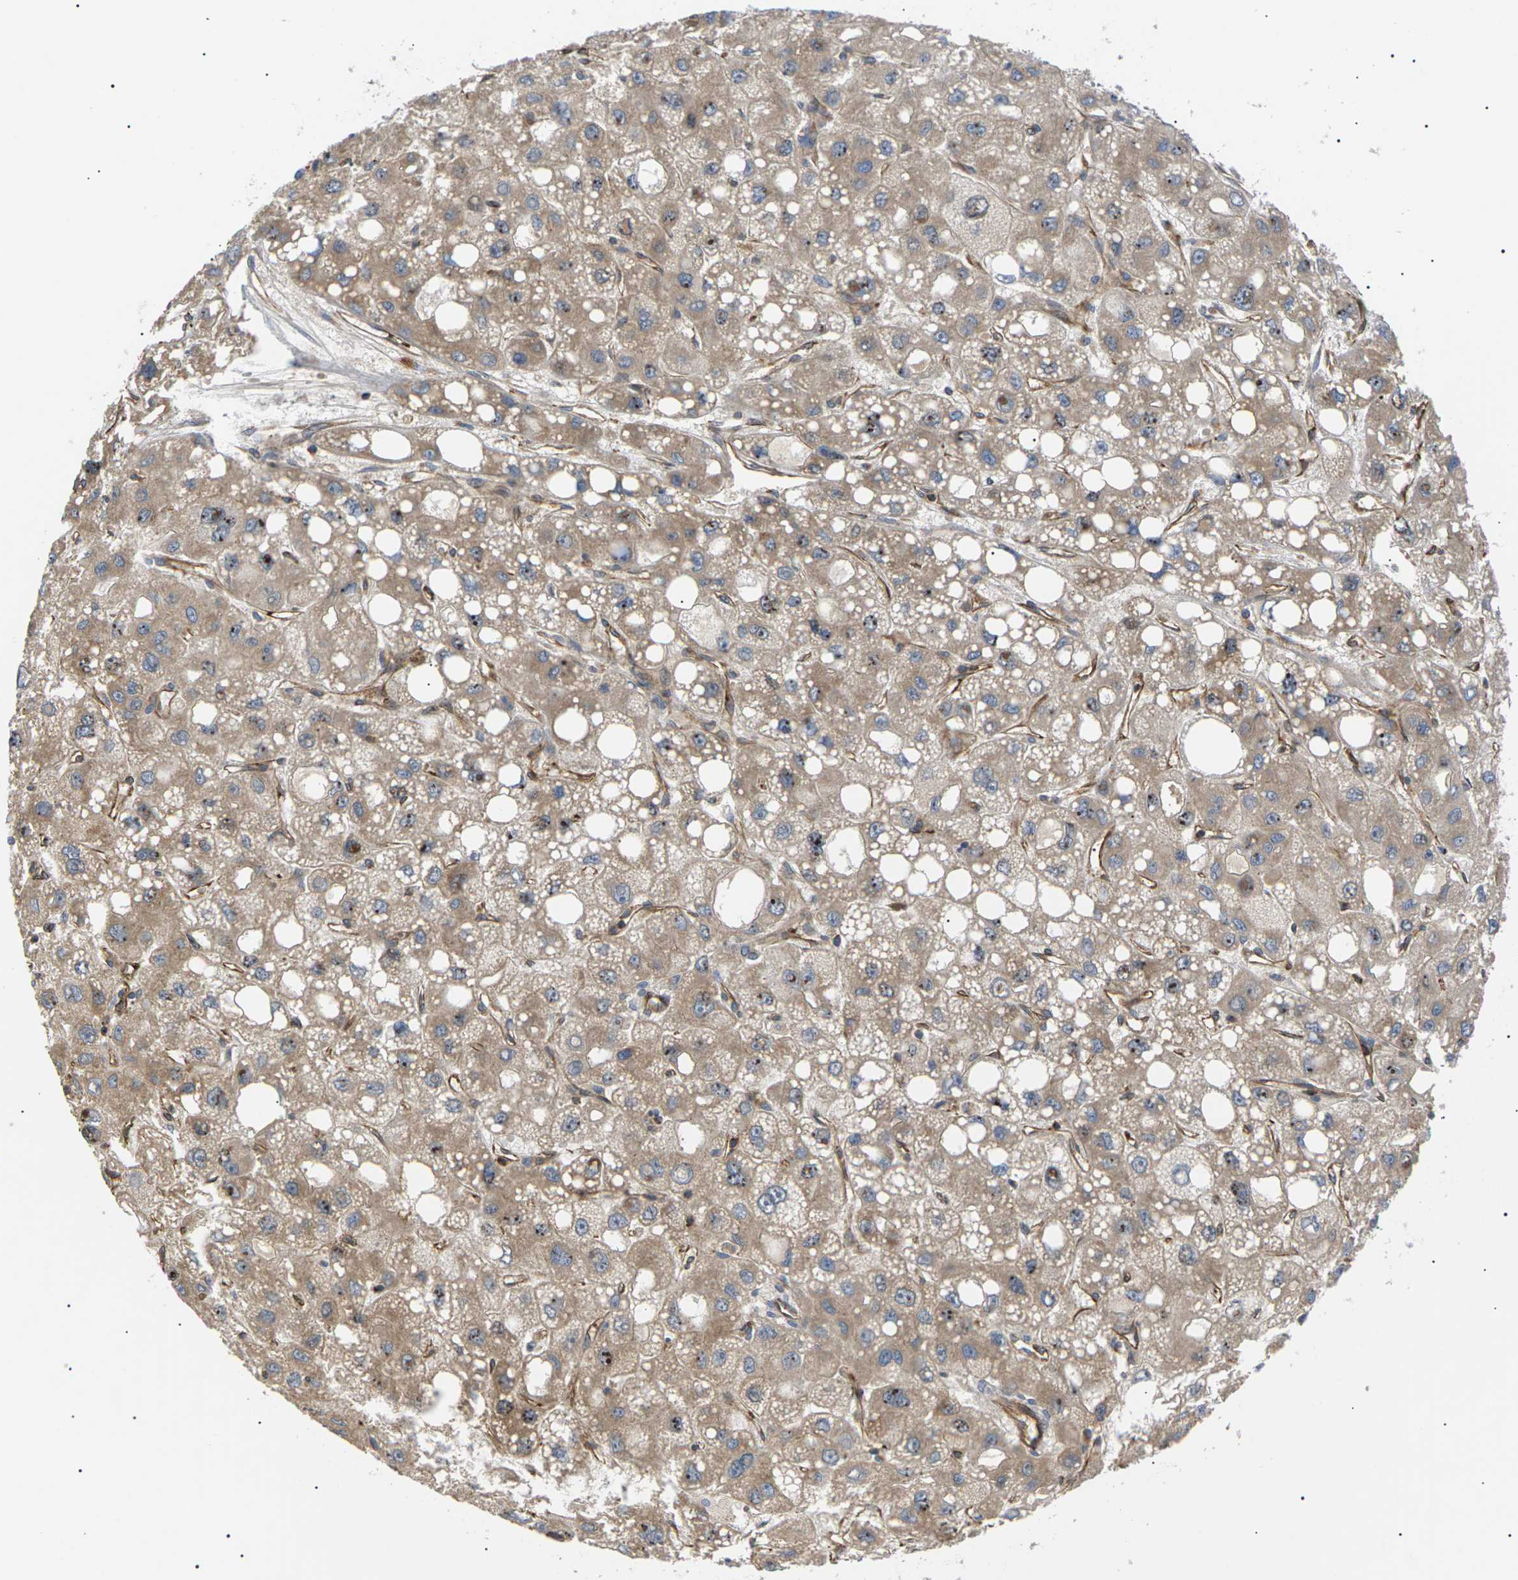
{"staining": {"intensity": "weak", "quantity": ">75%", "location": "cytoplasmic/membranous,nuclear"}, "tissue": "liver cancer", "cell_type": "Tumor cells", "image_type": "cancer", "snomed": [{"axis": "morphology", "description": "Carcinoma, Hepatocellular, NOS"}, {"axis": "topography", "description": "Liver"}], "caption": "The micrograph exhibits staining of liver cancer (hepatocellular carcinoma), revealing weak cytoplasmic/membranous and nuclear protein positivity (brown color) within tumor cells. (DAB IHC, brown staining for protein, blue staining for nuclei).", "gene": "TMTC4", "patient": {"sex": "male", "age": 55}}